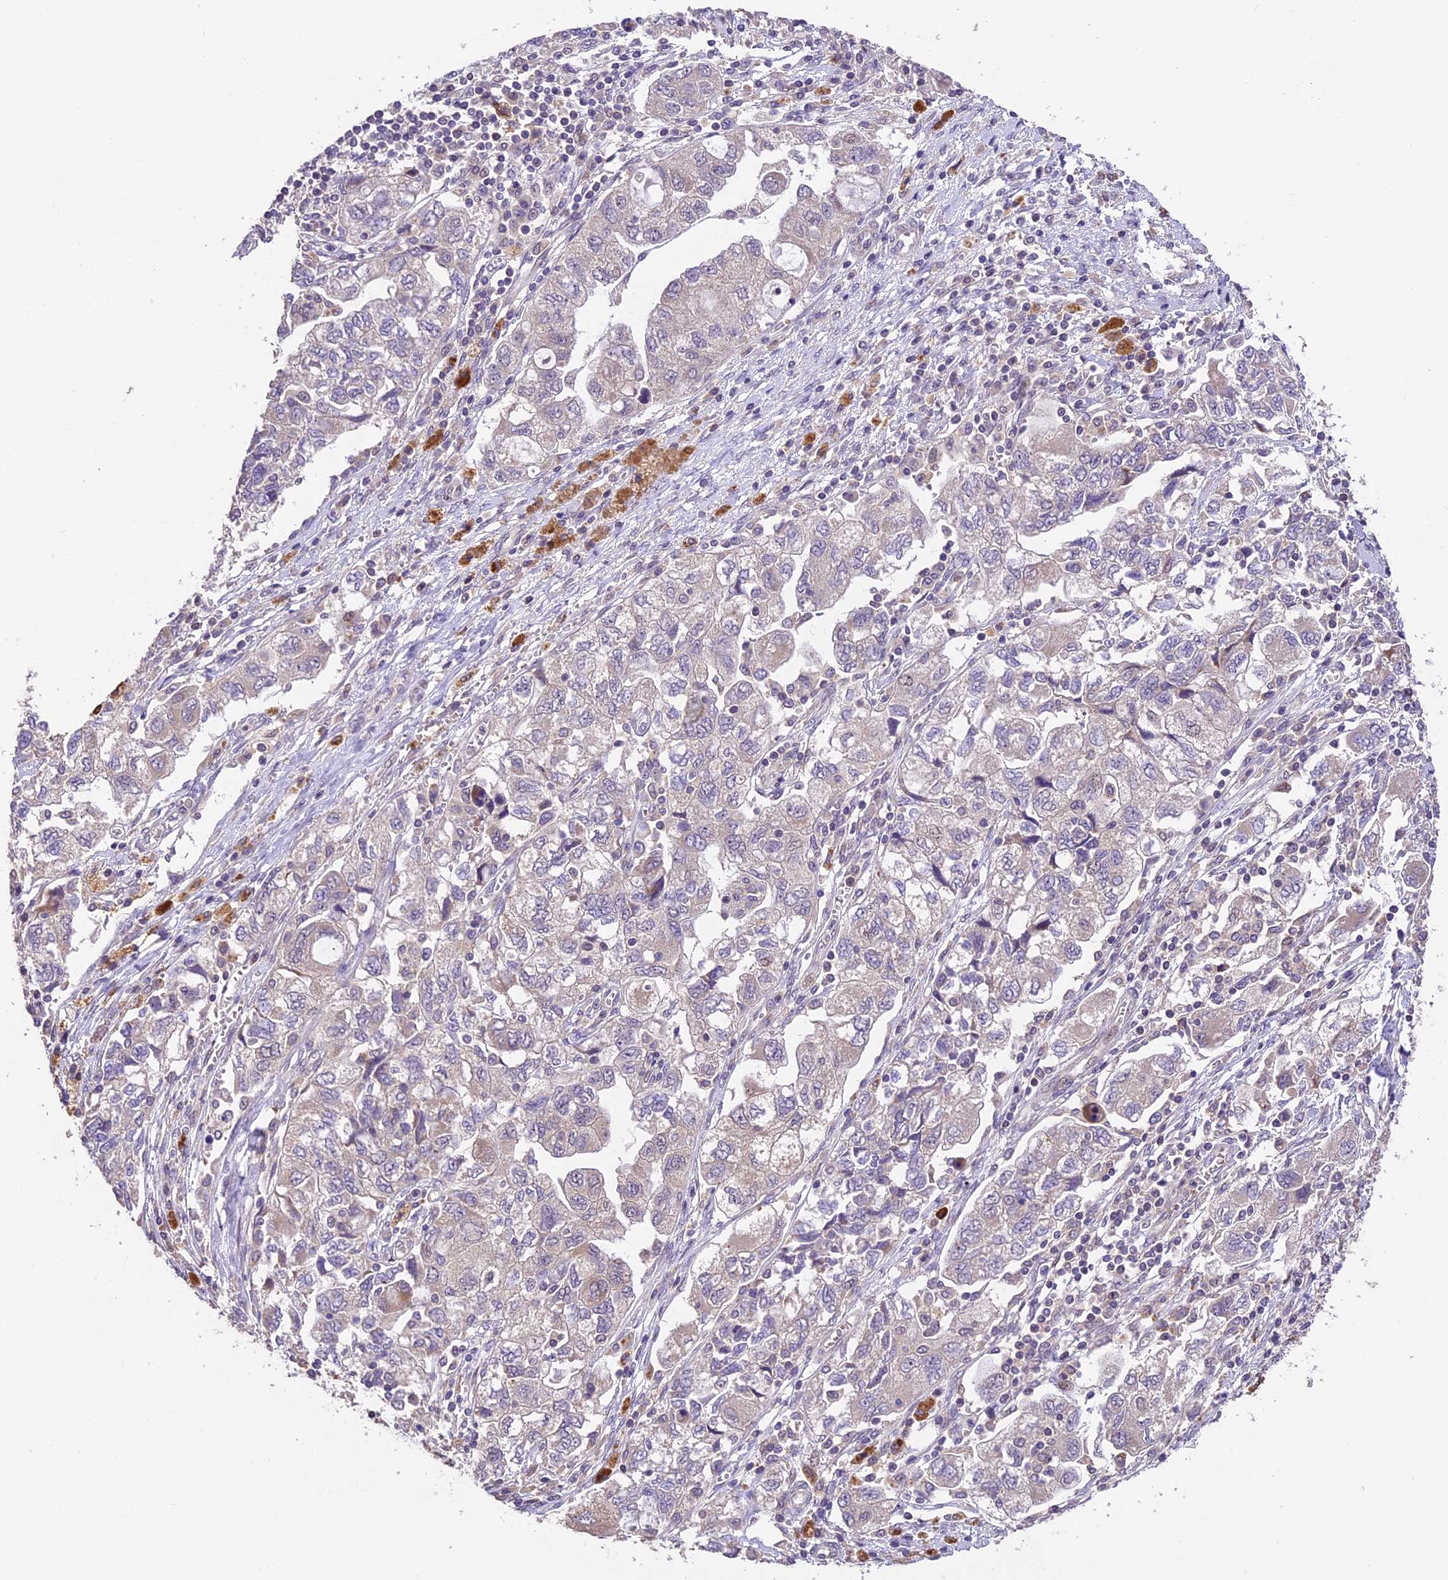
{"staining": {"intensity": "negative", "quantity": "none", "location": "none"}, "tissue": "ovarian cancer", "cell_type": "Tumor cells", "image_type": "cancer", "snomed": [{"axis": "morphology", "description": "Carcinoma, NOS"}, {"axis": "morphology", "description": "Cystadenocarcinoma, serous, NOS"}, {"axis": "topography", "description": "Ovary"}], "caption": "An immunohistochemistry image of ovarian cancer (serous cystadenocarcinoma) is shown. There is no staining in tumor cells of ovarian cancer (serous cystadenocarcinoma). (DAB (3,3'-diaminobenzidine) immunohistochemistry with hematoxylin counter stain).", "gene": "DGKH", "patient": {"sex": "female", "age": 69}}